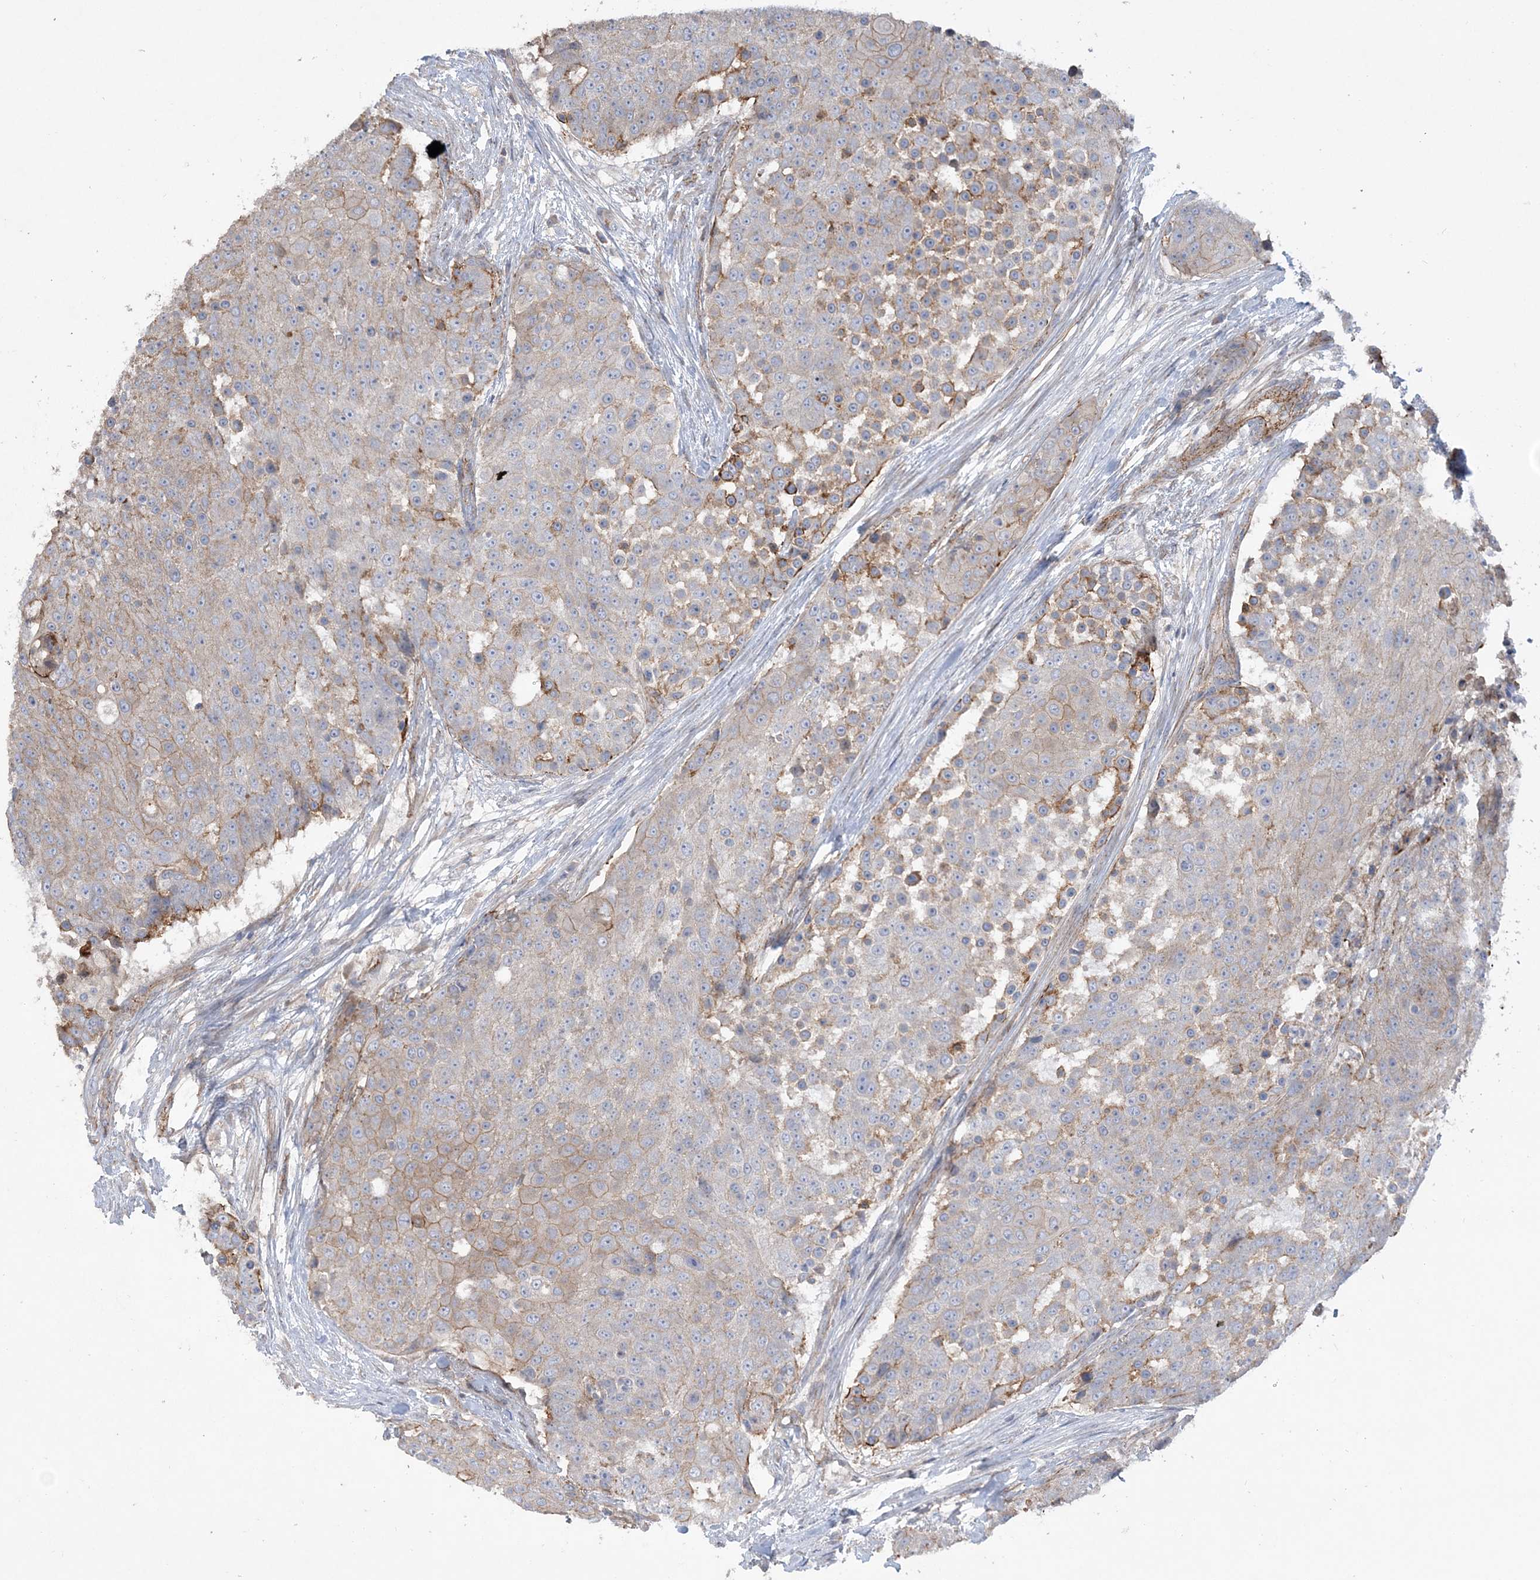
{"staining": {"intensity": "moderate", "quantity": "25%-75%", "location": "cytoplasmic/membranous"}, "tissue": "urothelial cancer", "cell_type": "Tumor cells", "image_type": "cancer", "snomed": [{"axis": "morphology", "description": "Urothelial carcinoma, High grade"}, {"axis": "topography", "description": "Urinary bladder"}], "caption": "About 25%-75% of tumor cells in human urothelial cancer reveal moderate cytoplasmic/membranous protein positivity as visualized by brown immunohistochemical staining.", "gene": "PIGC", "patient": {"sex": "female", "age": 63}}